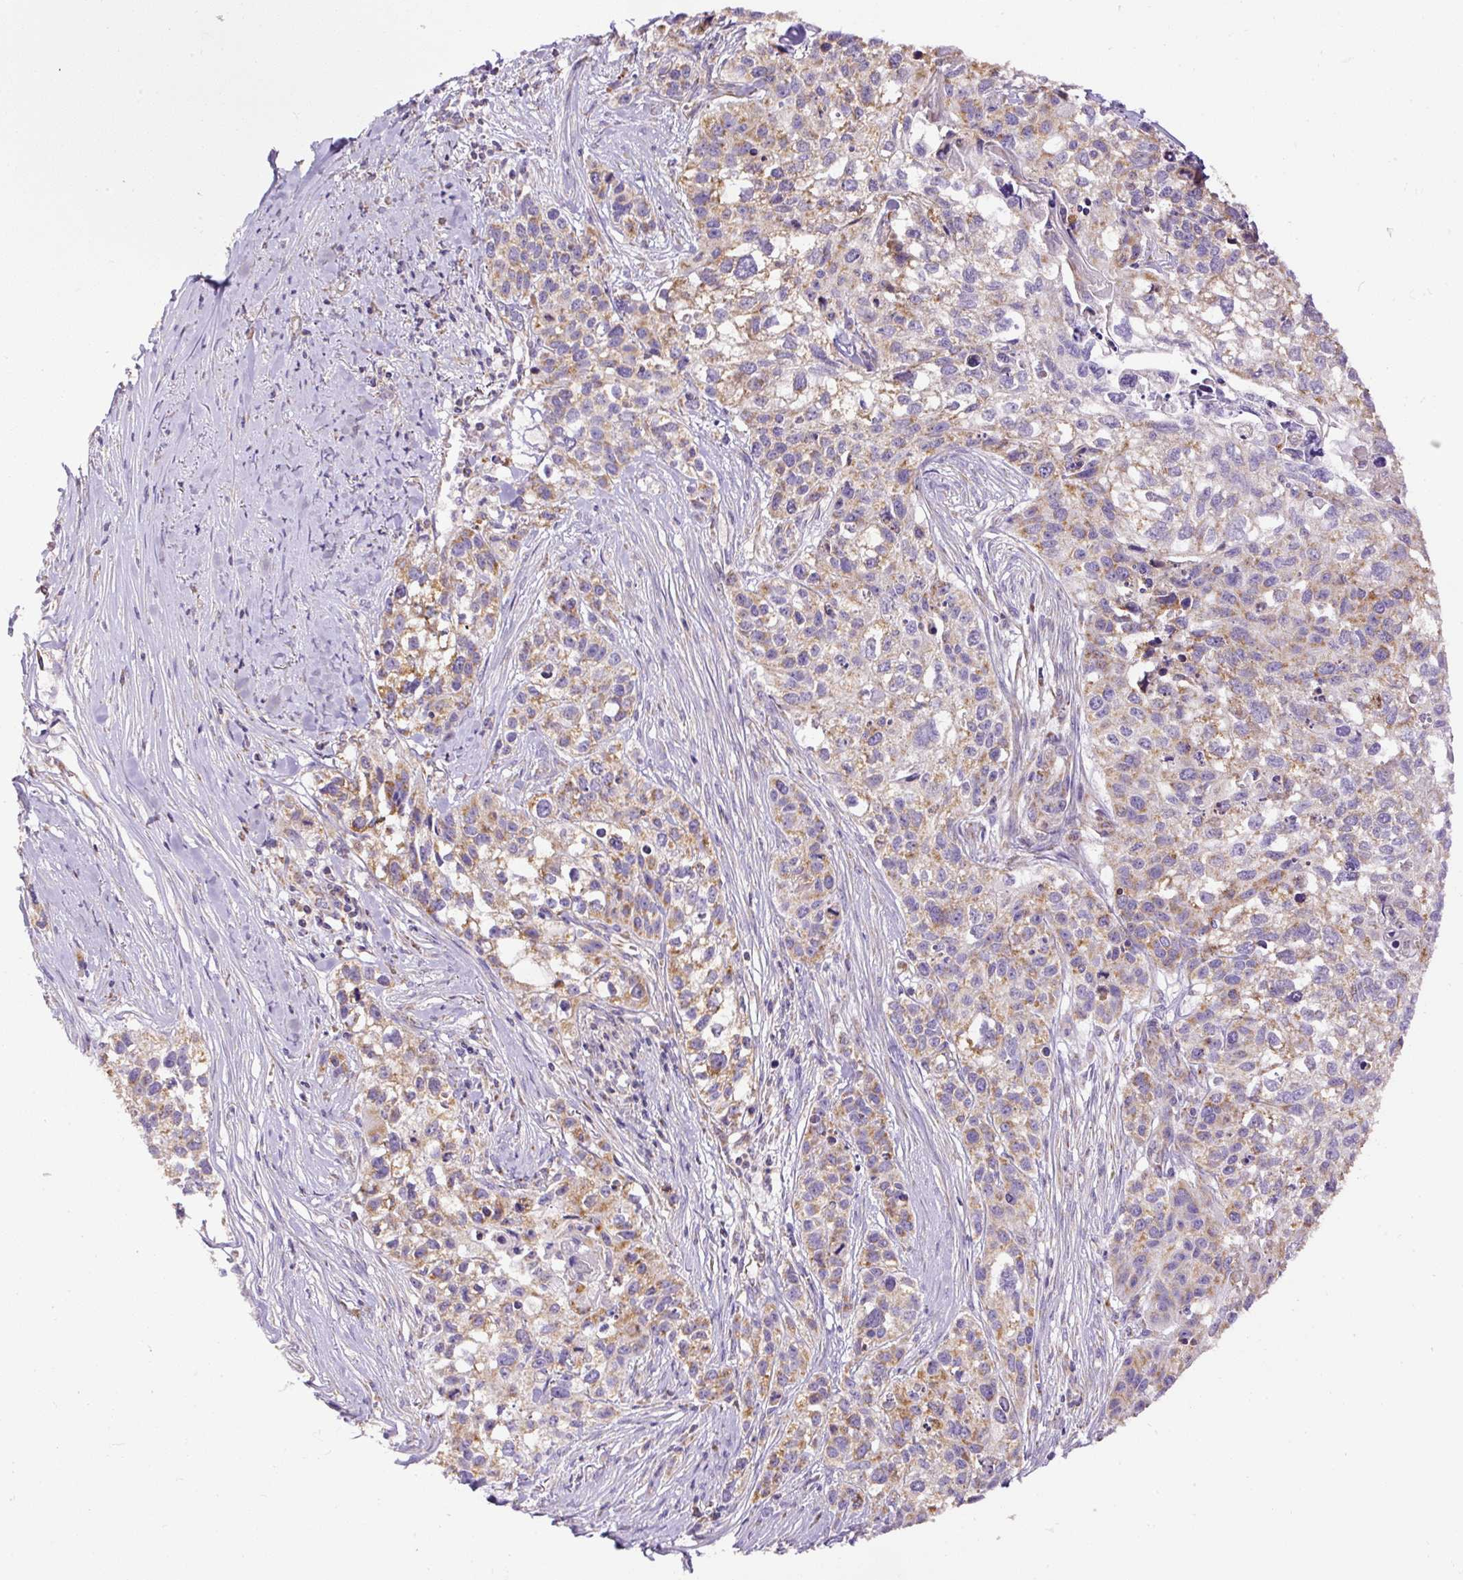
{"staining": {"intensity": "moderate", "quantity": "25%-75%", "location": "cytoplasmic/membranous"}, "tissue": "lung cancer", "cell_type": "Tumor cells", "image_type": "cancer", "snomed": [{"axis": "morphology", "description": "Squamous cell carcinoma, NOS"}, {"axis": "topography", "description": "Lung"}], "caption": "Immunohistochemical staining of lung cancer shows medium levels of moderate cytoplasmic/membranous protein expression in about 25%-75% of tumor cells. The staining was performed using DAB, with brown indicating positive protein expression. Nuclei are stained blue with hematoxylin.", "gene": "NDUFAF2", "patient": {"sex": "male", "age": 74}}